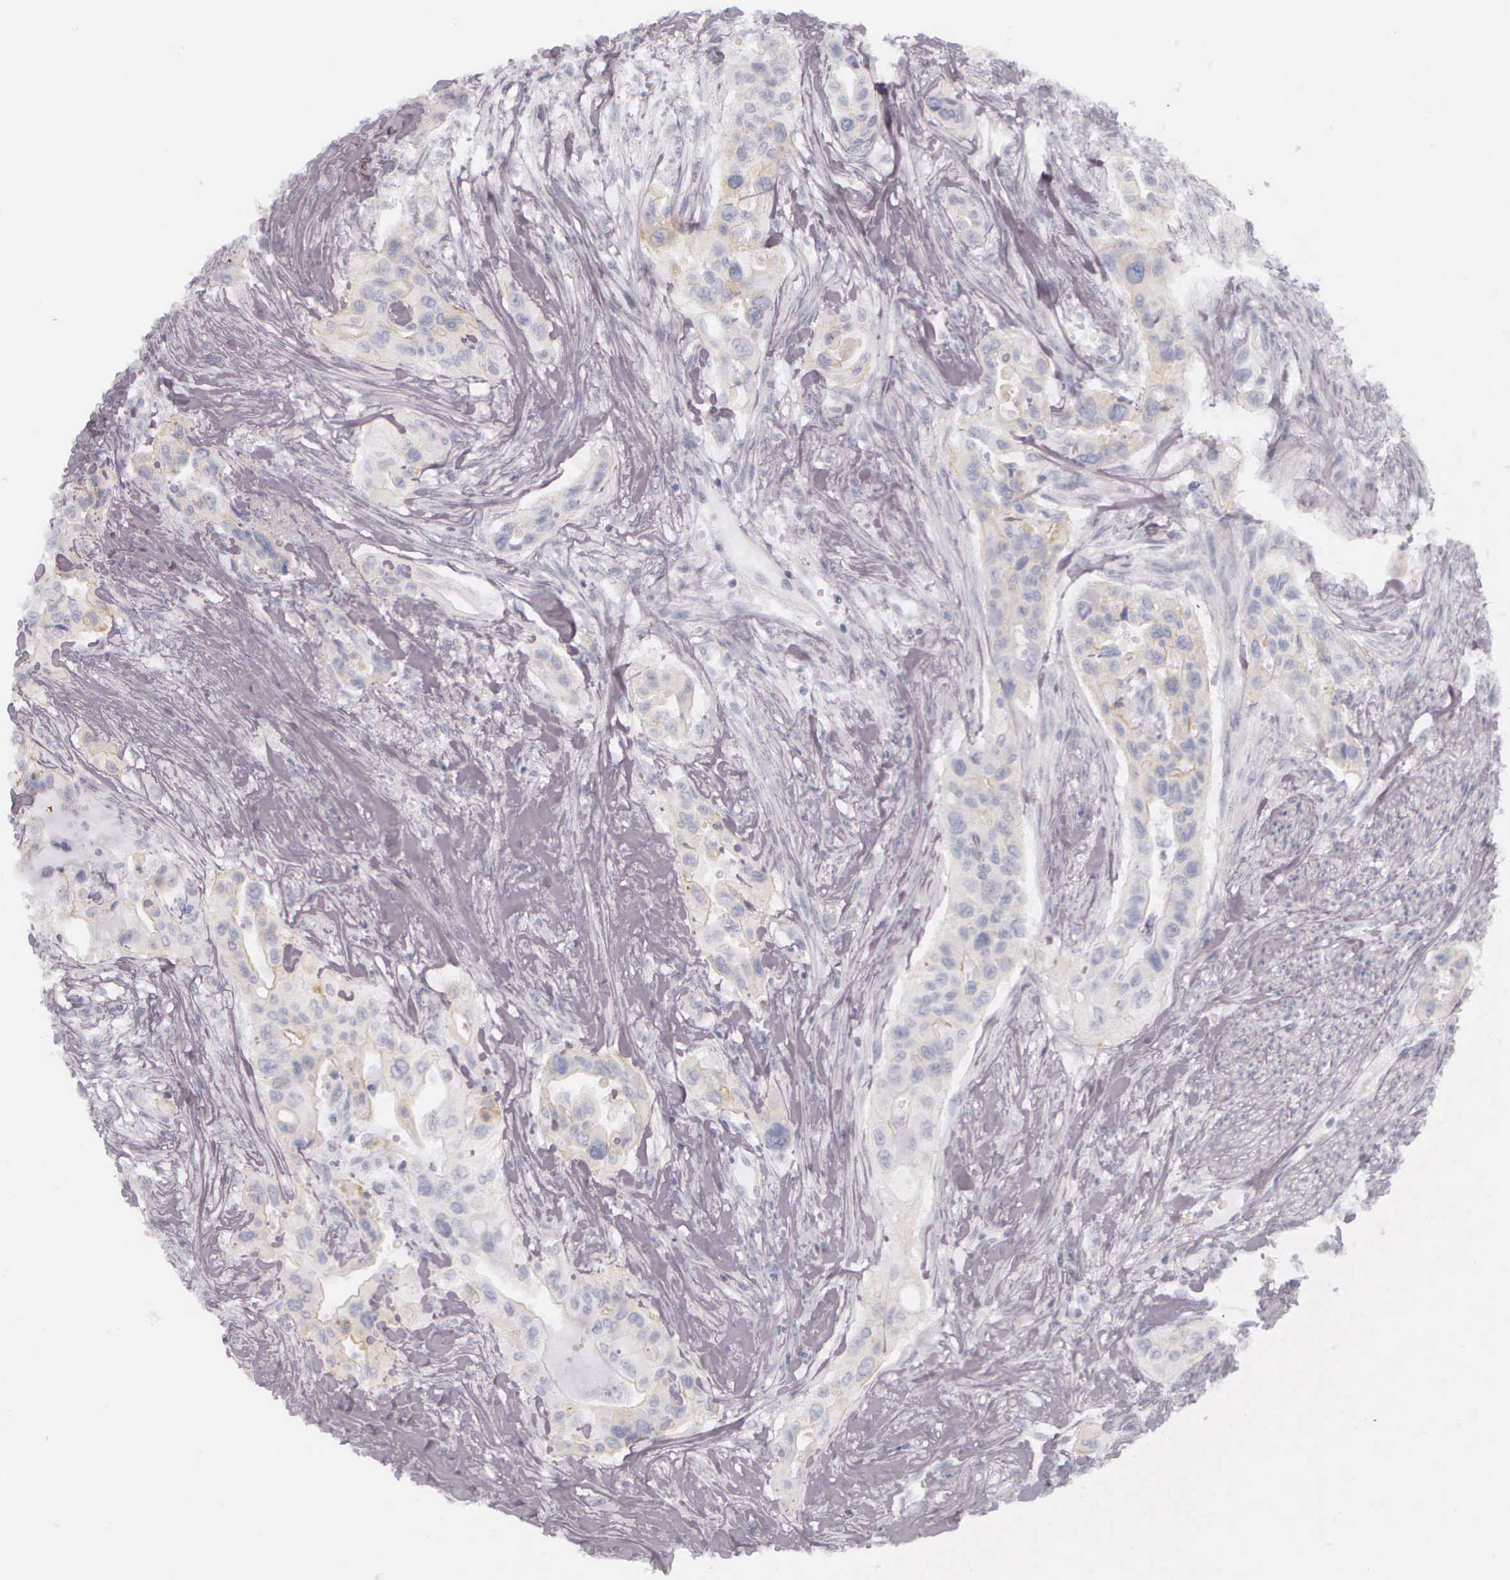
{"staining": {"intensity": "negative", "quantity": "none", "location": "none"}, "tissue": "pancreatic cancer", "cell_type": "Tumor cells", "image_type": "cancer", "snomed": [{"axis": "morphology", "description": "Adenocarcinoma, NOS"}, {"axis": "topography", "description": "Pancreas"}], "caption": "Human pancreatic adenocarcinoma stained for a protein using immunohistochemistry demonstrates no expression in tumor cells.", "gene": "KRT14", "patient": {"sex": "male", "age": 77}}